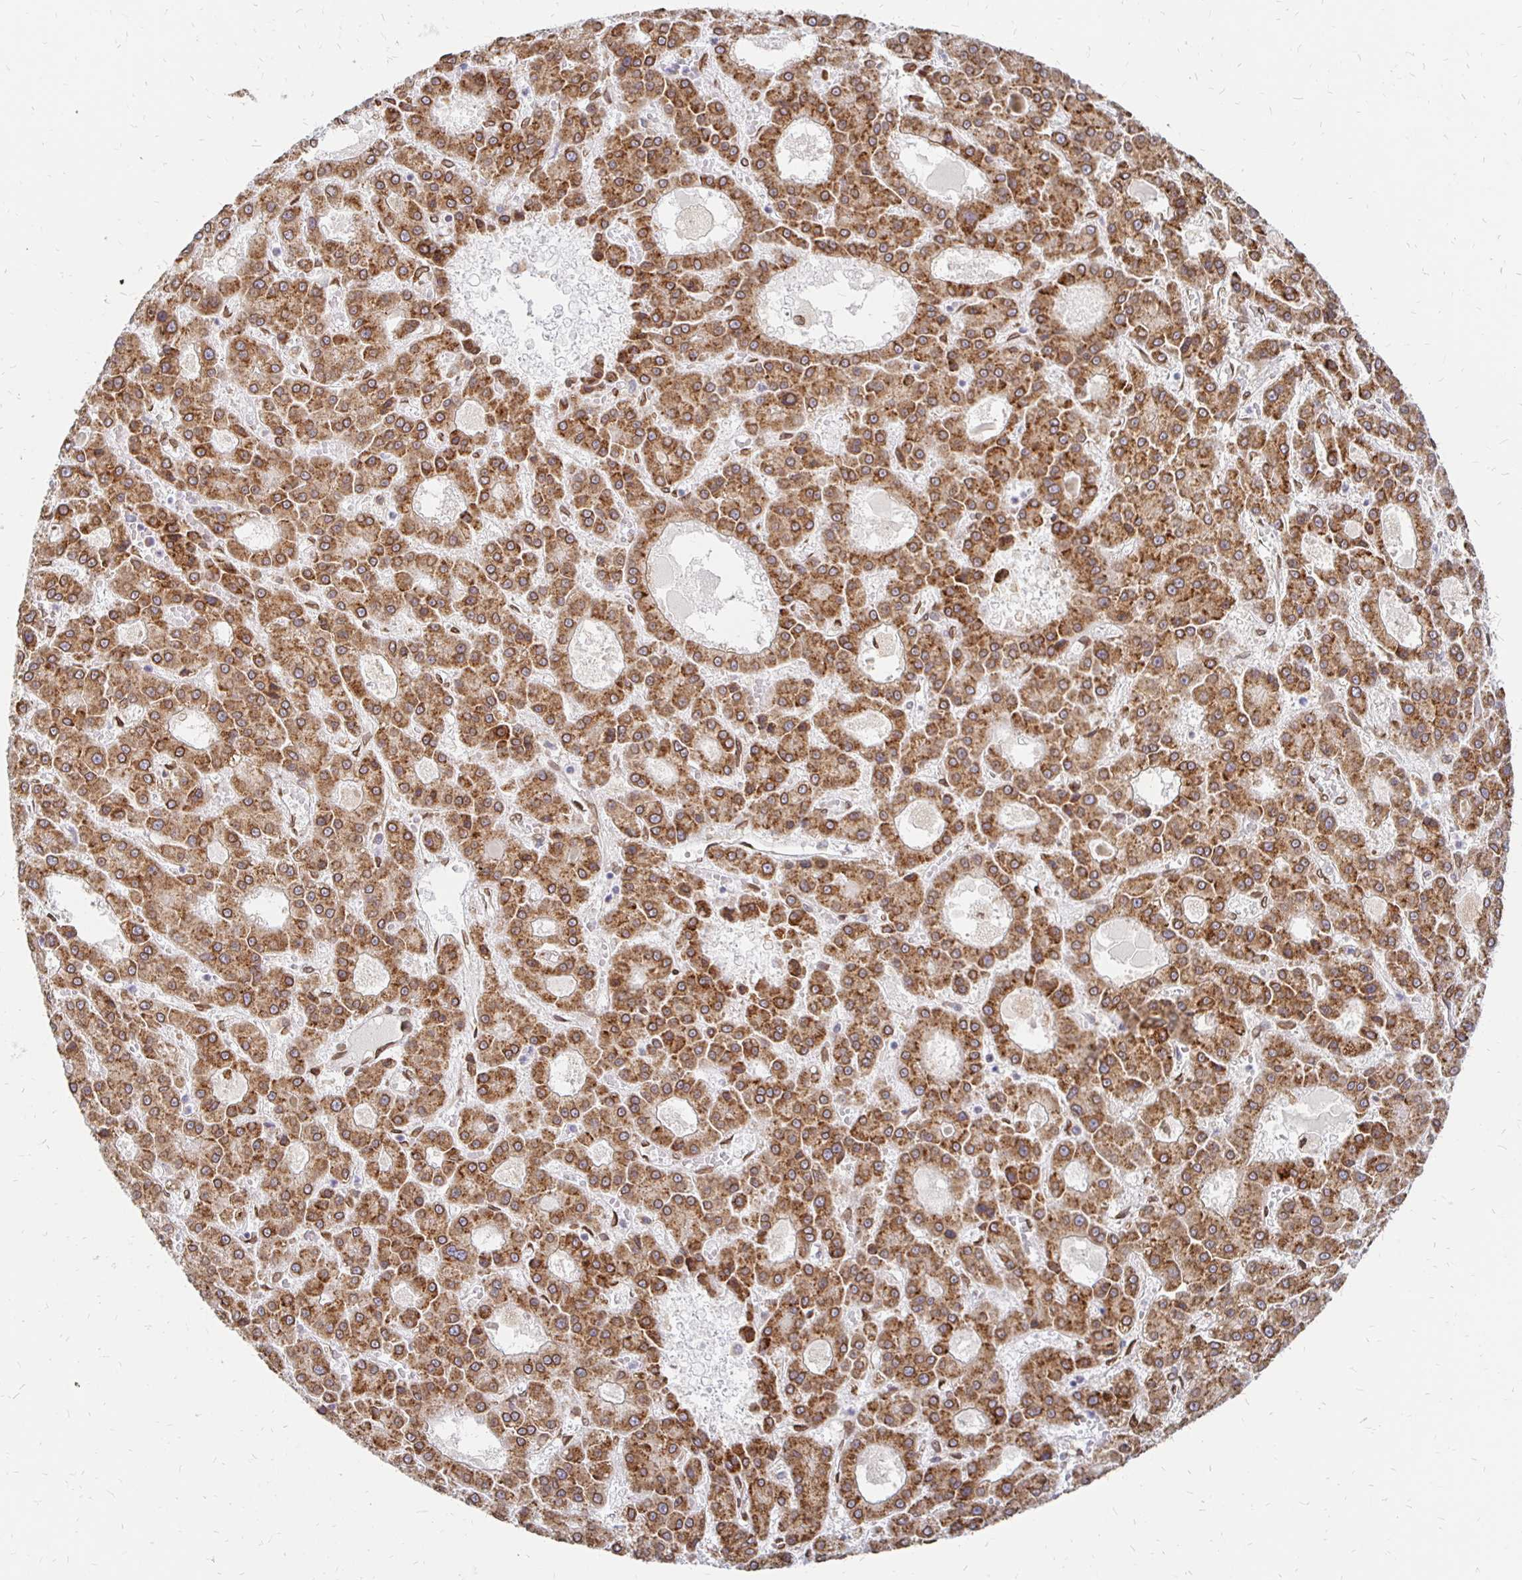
{"staining": {"intensity": "strong", "quantity": ">75%", "location": "cytoplasmic/membranous,nuclear"}, "tissue": "liver cancer", "cell_type": "Tumor cells", "image_type": "cancer", "snomed": [{"axis": "morphology", "description": "Carcinoma, Hepatocellular, NOS"}, {"axis": "topography", "description": "Liver"}], "caption": "Liver hepatocellular carcinoma stained for a protein (brown) reveals strong cytoplasmic/membranous and nuclear positive positivity in about >75% of tumor cells.", "gene": "PELI3", "patient": {"sex": "male", "age": 70}}